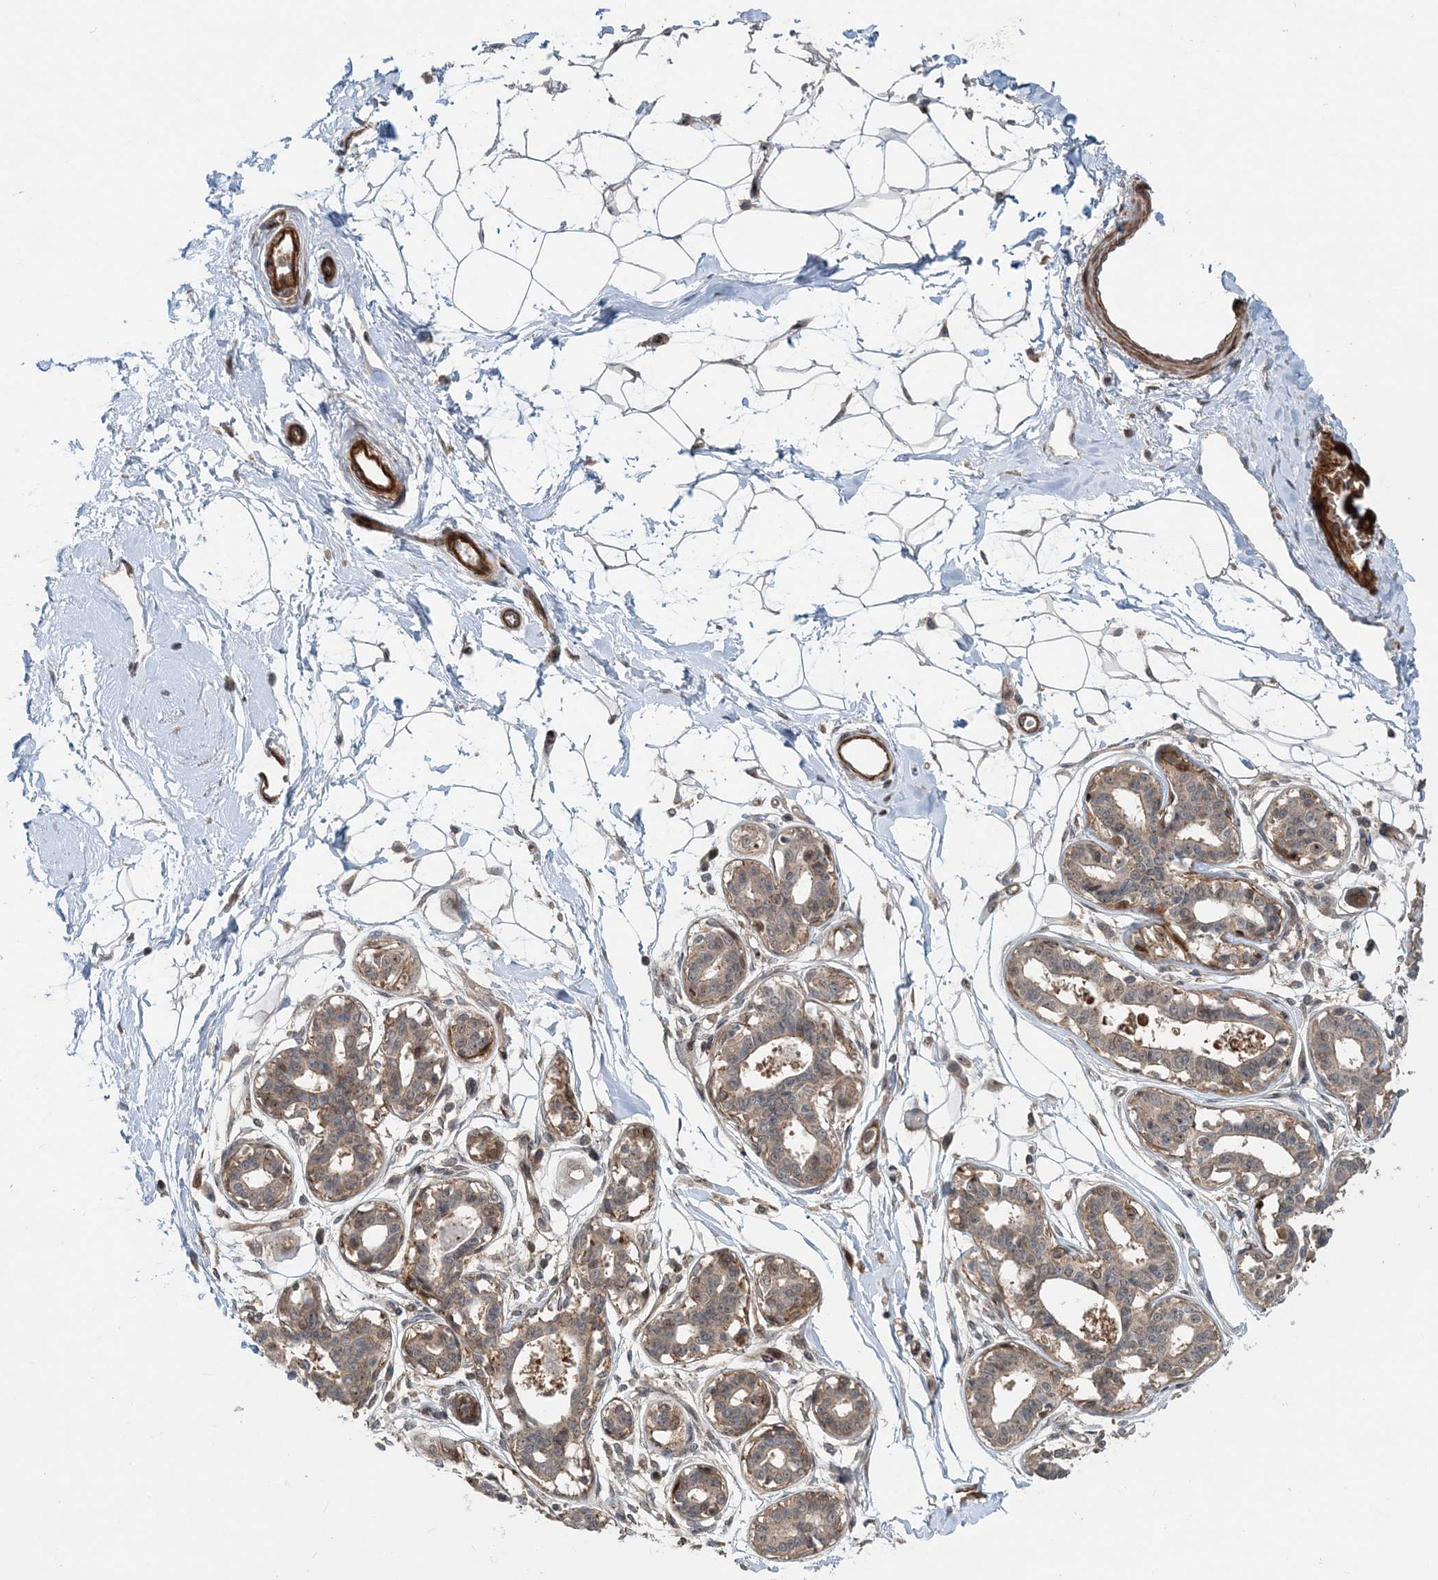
{"staining": {"intensity": "weak", "quantity": "25%-75%", "location": "cytoplasmic/membranous"}, "tissue": "breast", "cell_type": "Adipocytes", "image_type": "normal", "snomed": [{"axis": "morphology", "description": "Normal tissue, NOS"}, {"axis": "topography", "description": "Breast"}], "caption": "Protein staining of normal breast reveals weak cytoplasmic/membranous staining in approximately 25%-75% of adipocytes. The staining was performed using DAB to visualize the protein expression in brown, while the nuclei were stained in blue with hematoxylin (Magnification: 20x).", "gene": "GEMIN5", "patient": {"sex": "female", "age": 45}}